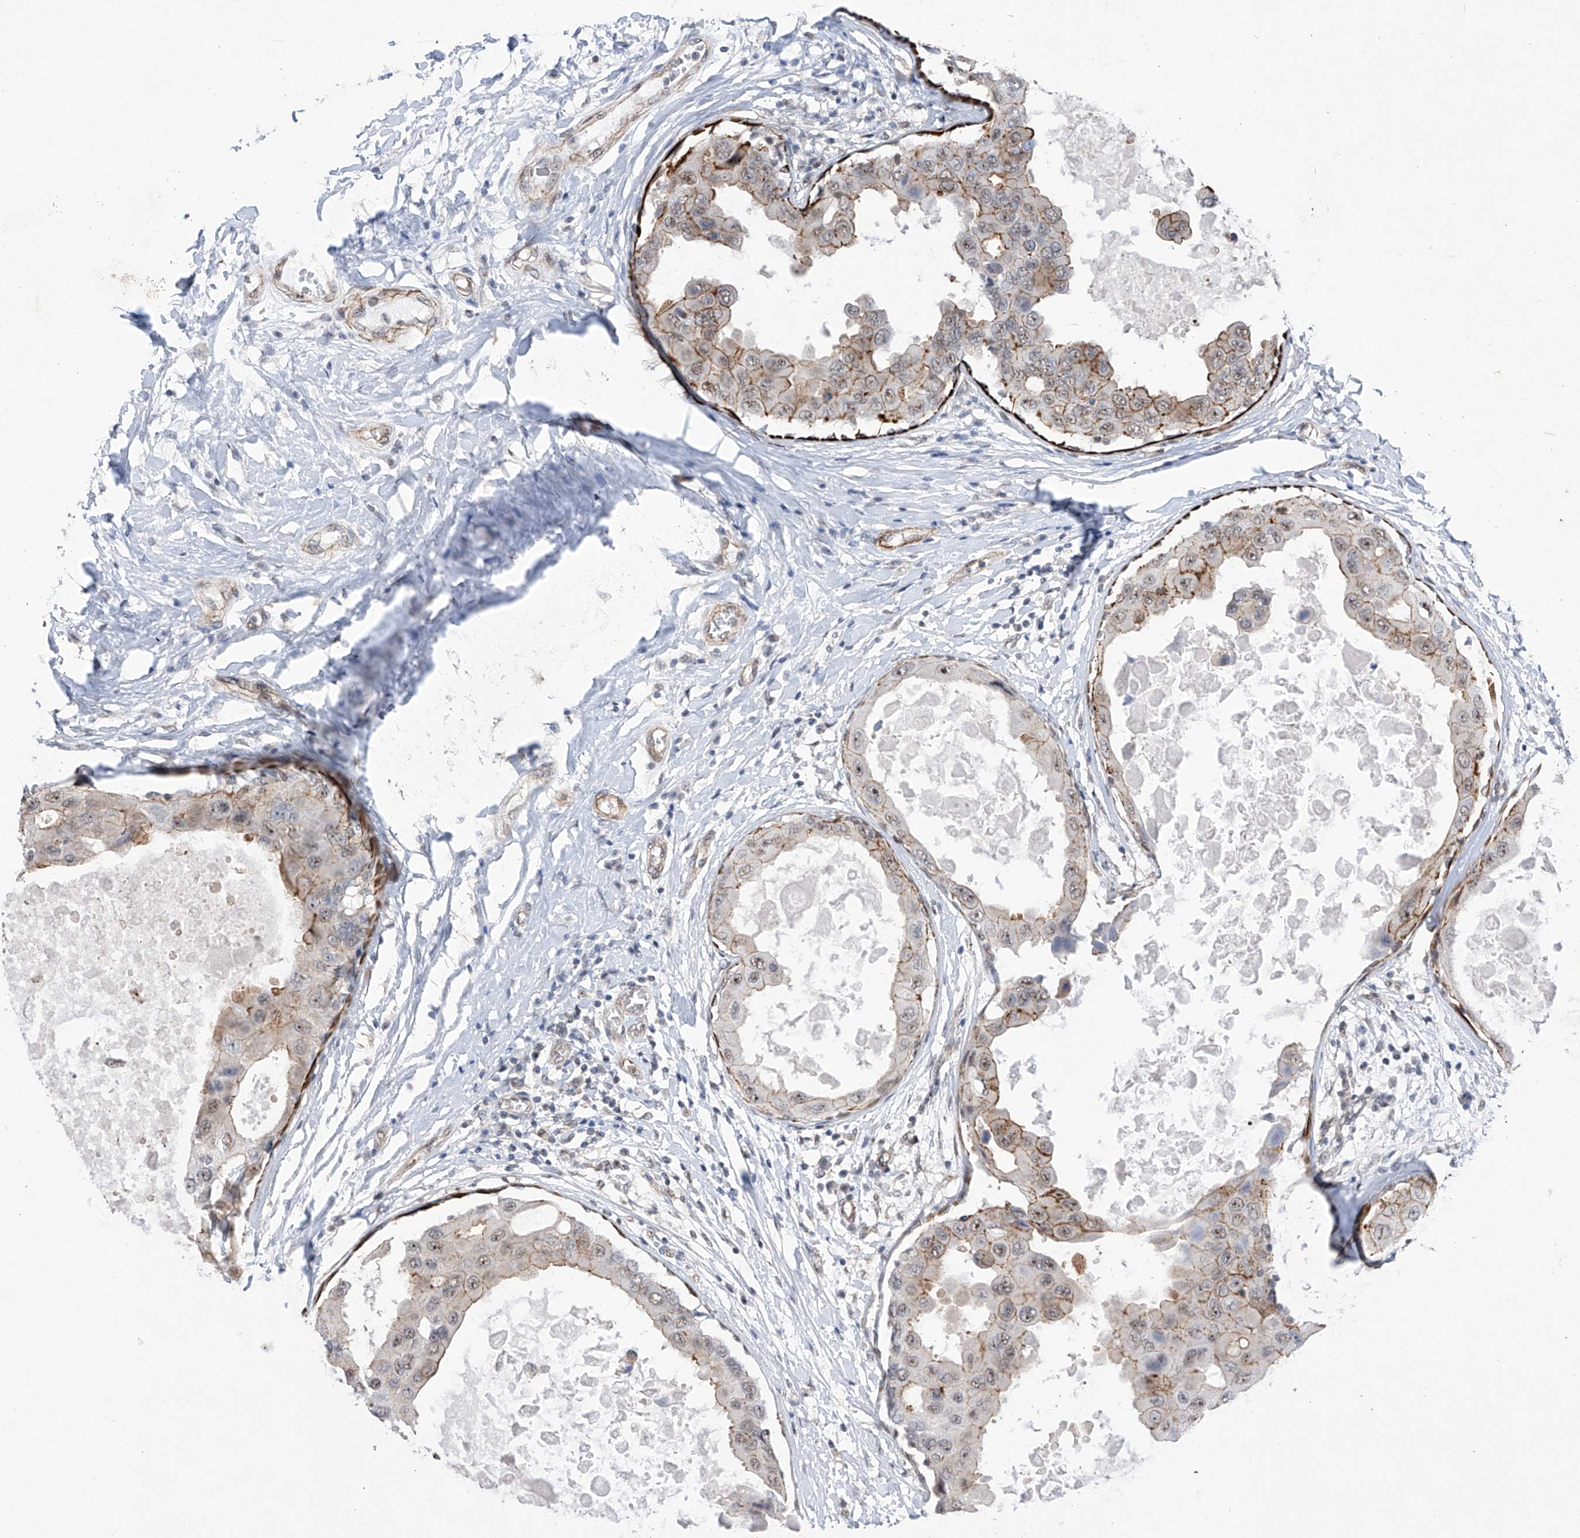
{"staining": {"intensity": "moderate", "quantity": "<25%", "location": "cytoplasmic/membranous,nuclear"}, "tissue": "breast cancer", "cell_type": "Tumor cells", "image_type": "cancer", "snomed": [{"axis": "morphology", "description": "Duct carcinoma"}, {"axis": "topography", "description": "Breast"}], "caption": "Breast invasive ductal carcinoma tissue displays moderate cytoplasmic/membranous and nuclear positivity in approximately <25% of tumor cells, visualized by immunohistochemistry. (Brightfield microscopy of DAB IHC at high magnification).", "gene": "NFATC4", "patient": {"sex": "female", "age": 27}}